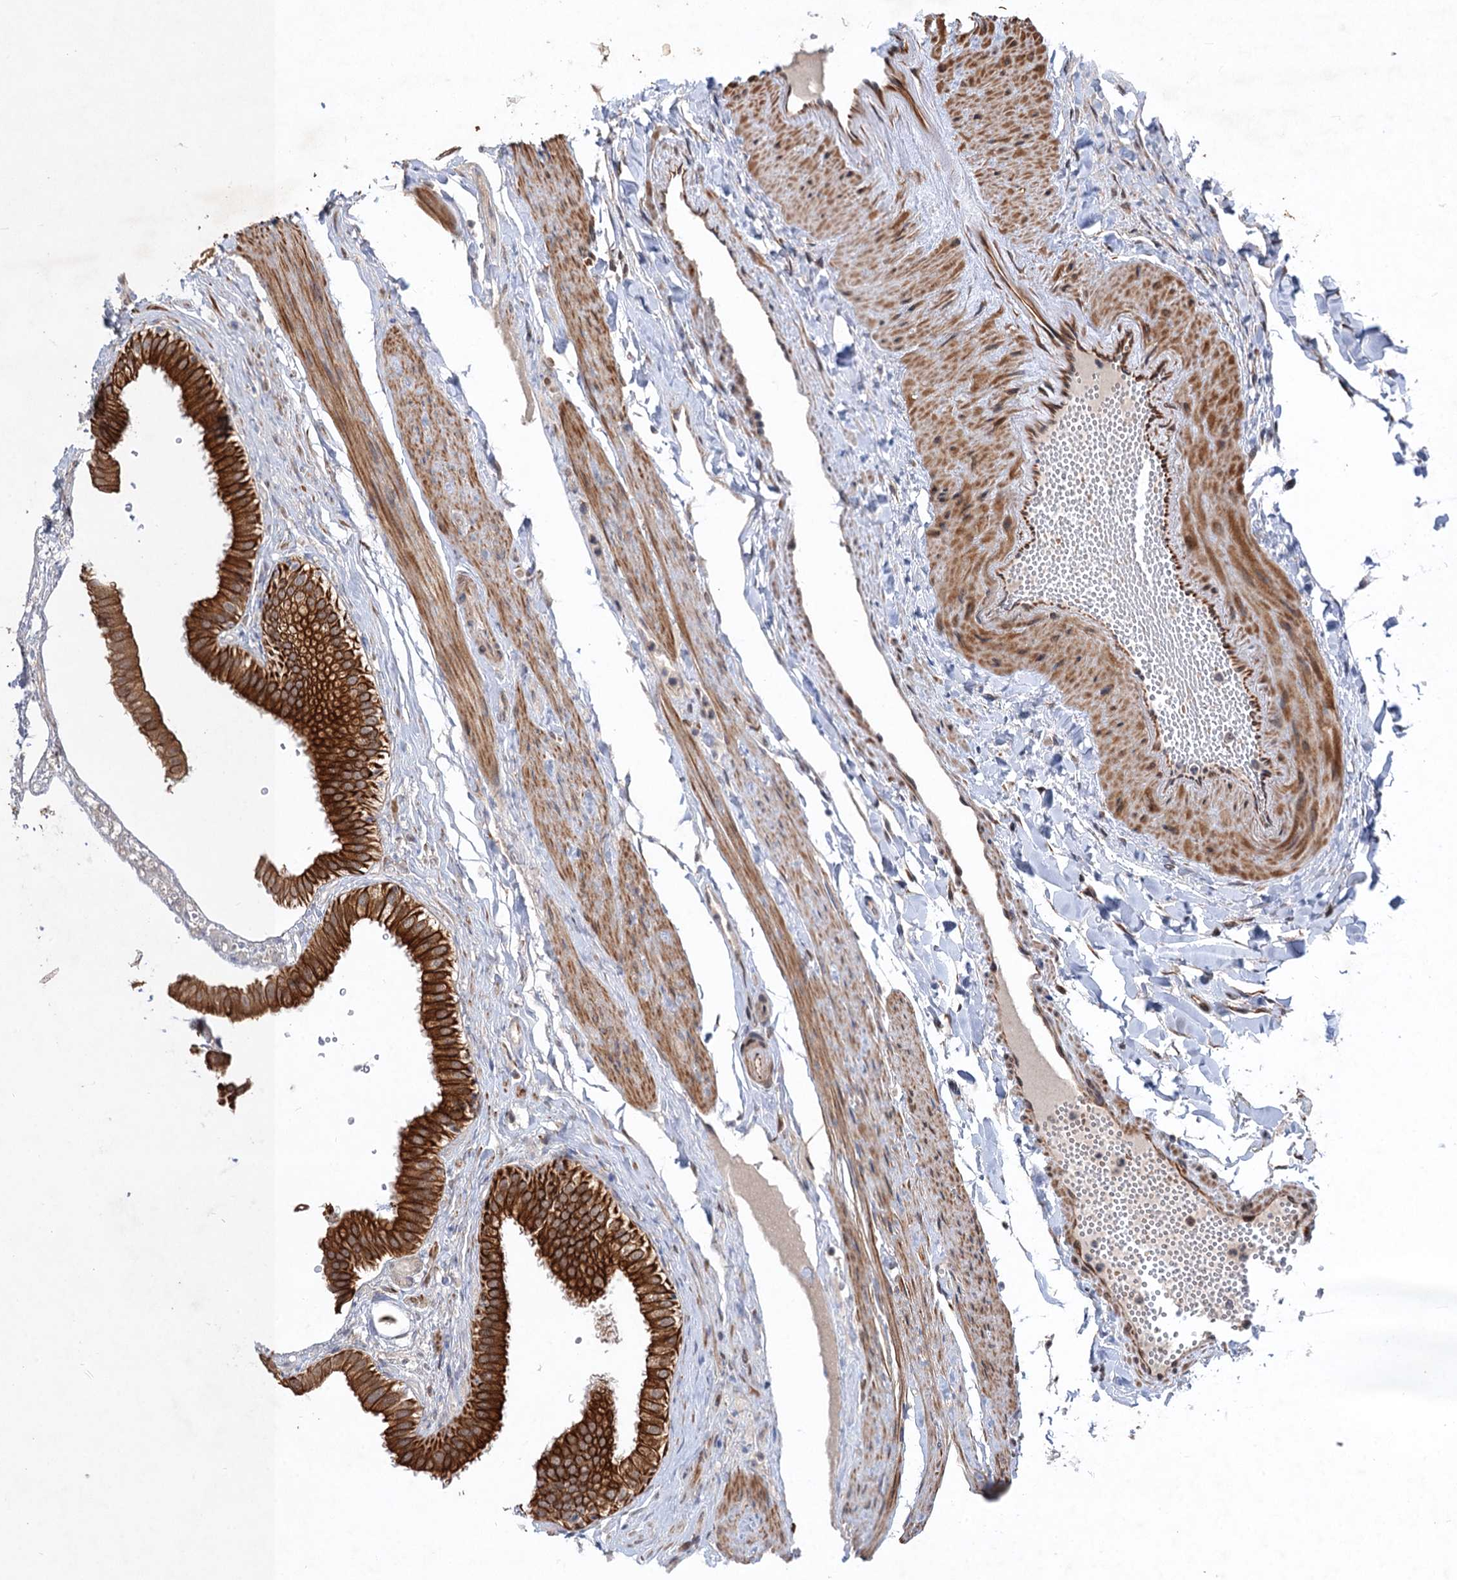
{"staining": {"intensity": "strong", "quantity": ">75%", "location": "cytoplasmic/membranous"}, "tissue": "gallbladder", "cell_type": "Glandular cells", "image_type": "normal", "snomed": [{"axis": "morphology", "description": "Normal tissue, NOS"}, {"axis": "topography", "description": "Gallbladder"}], "caption": "Brown immunohistochemical staining in benign human gallbladder demonstrates strong cytoplasmic/membranous staining in about >75% of glandular cells. (DAB IHC, brown staining for protein, blue staining for nuclei).", "gene": "TTC31", "patient": {"sex": "female", "age": 61}}